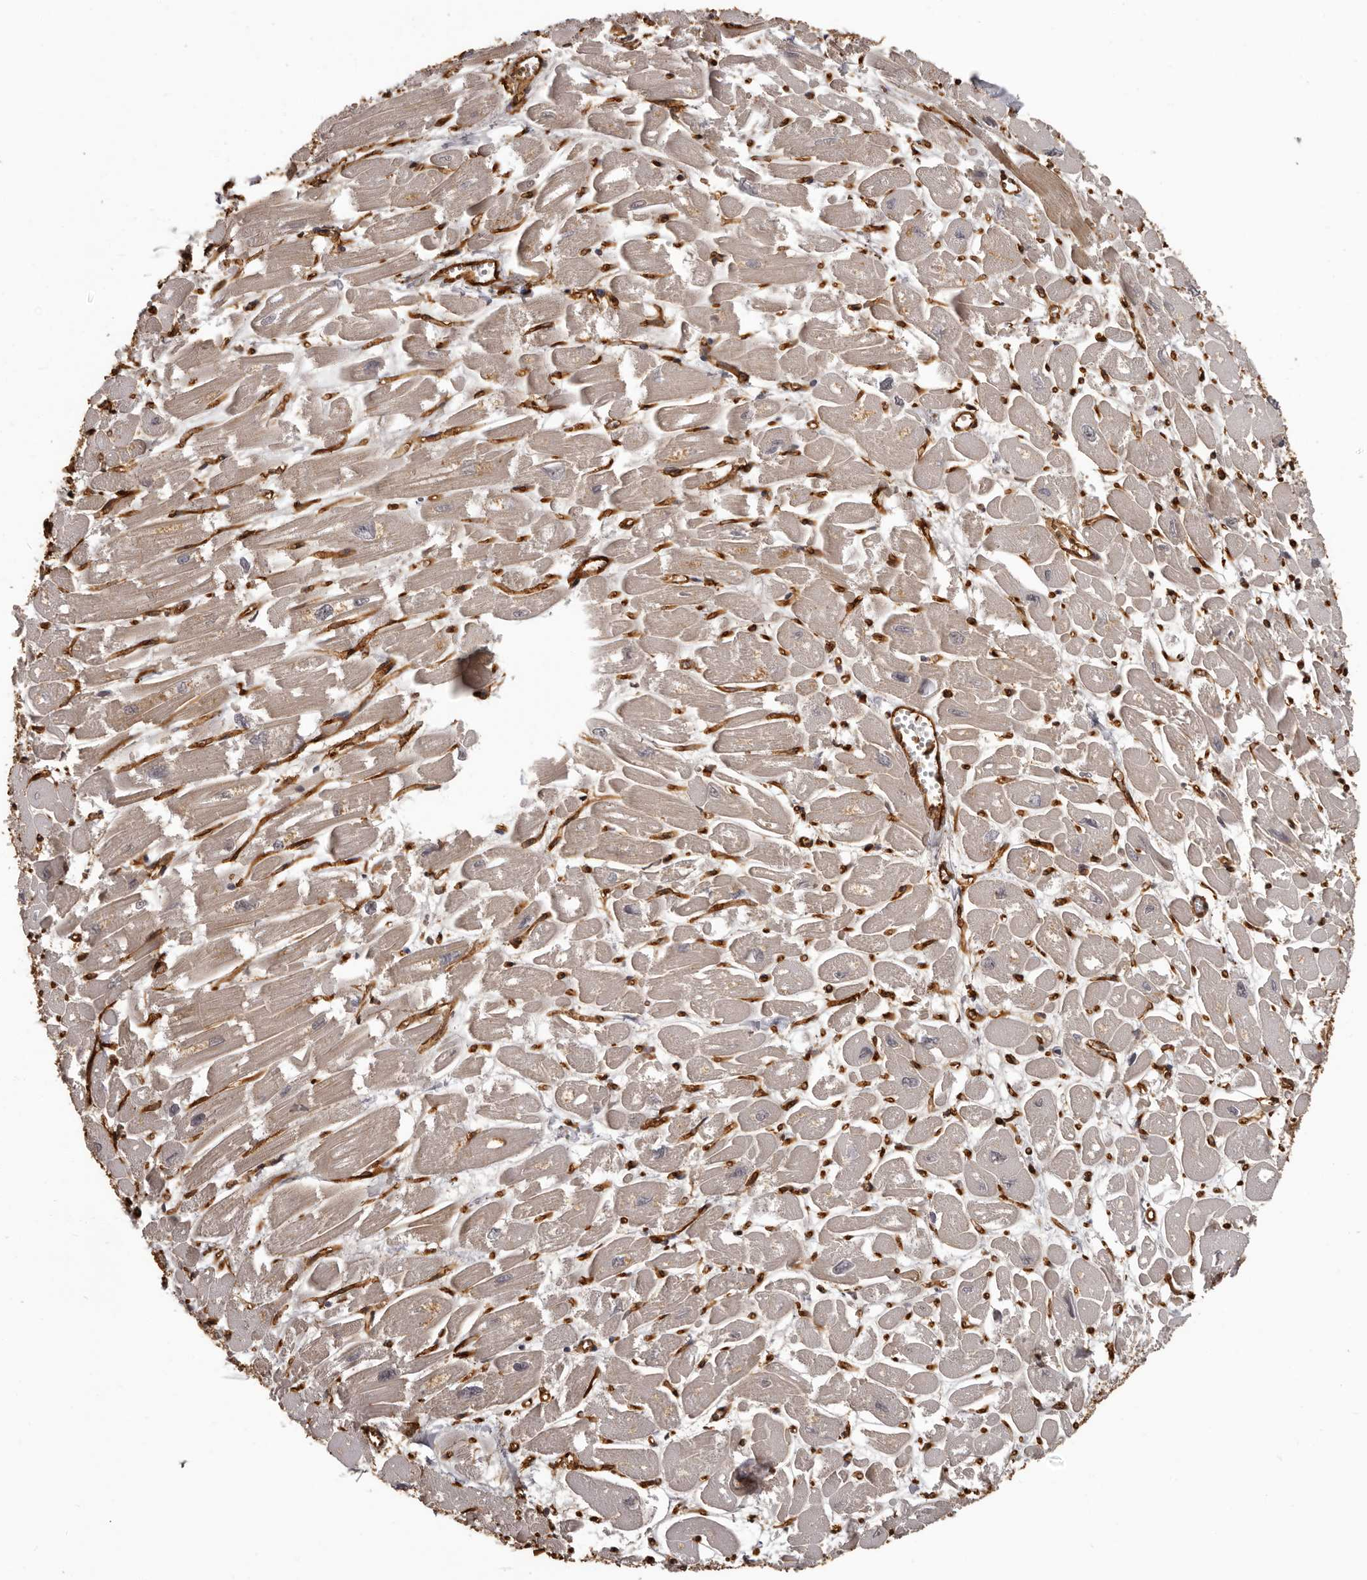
{"staining": {"intensity": "moderate", "quantity": "<25%", "location": "cytoplasmic/membranous"}, "tissue": "heart muscle", "cell_type": "Cardiomyocytes", "image_type": "normal", "snomed": [{"axis": "morphology", "description": "Normal tissue, NOS"}, {"axis": "topography", "description": "Heart"}], "caption": "Heart muscle stained with DAB immunohistochemistry (IHC) exhibits low levels of moderate cytoplasmic/membranous positivity in approximately <25% of cardiomyocytes.", "gene": "SLITRK6", "patient": {"sex": "male", "age": 54}}